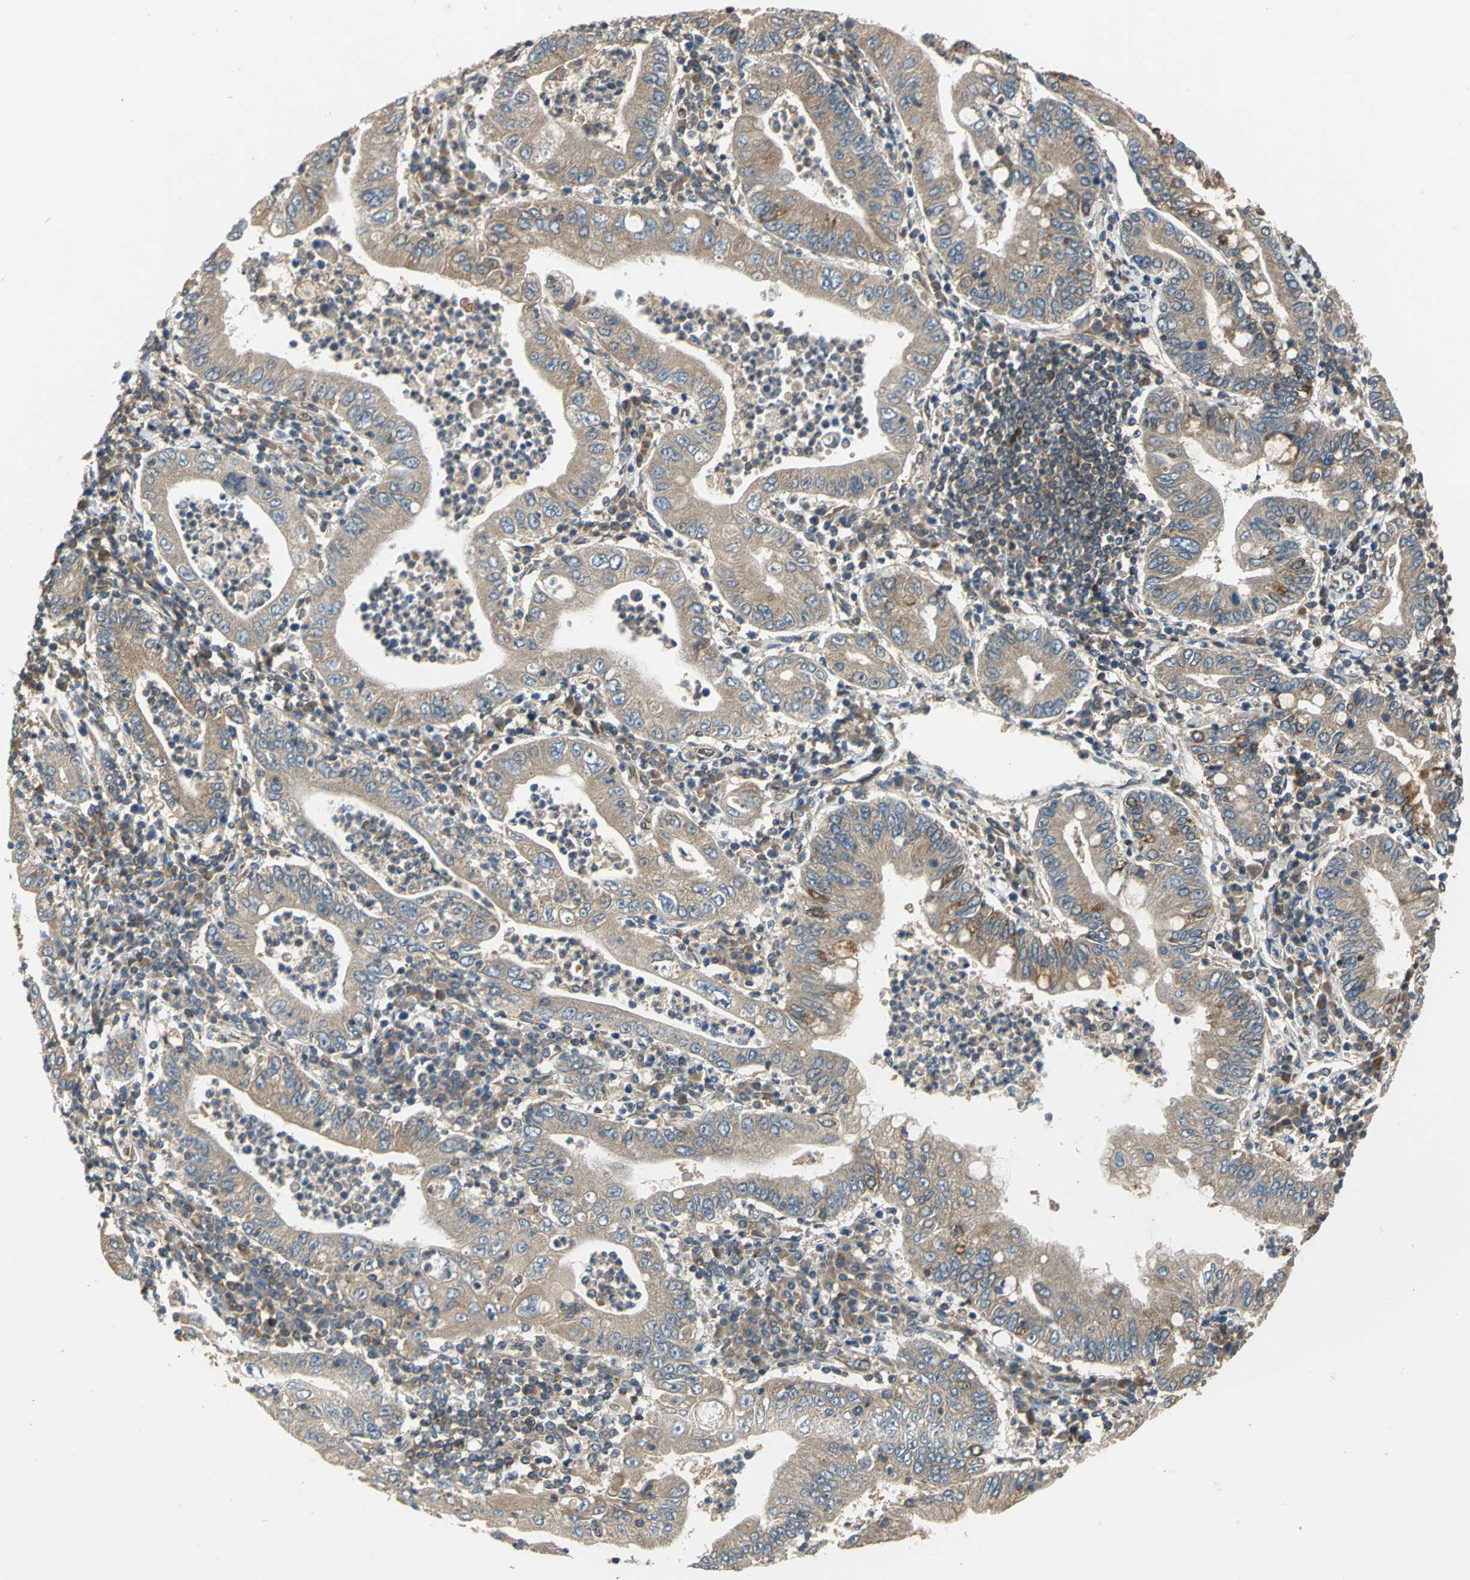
{"staining": {"intensity": "moderate", "quantity": ">75%", "location": "cytoplasmic/membranous"}, "tissue": "stomach cancer", "cell_type": "Tumor cells", "image_type": "cancer", "snomed": [{"axis": "morphology", "description": "Normal tissue, NOS"}, {"axis": "morphology", "description": "Adenocarcinoma, NOS"}, {"axis": "topography", "description": "Esophagus"}, {"axis": "topography", "description": "Stomach, upper"}, {"axis": "topography", "description": "Peripheral nerve tissue"}], "caption": "Immunohistochemical staining of stomach cancer (adenocarcinoma) exhibits moderate cytoplasmic/membranous protein staining in approximately >75% of tumor cells. The staining was performed using DAB, with brown indicating positive protein expression. Nuclei are stained blue with hematoxylin.", "gene": "EMCN", "patient": {"sex": "male", "age": 62}}